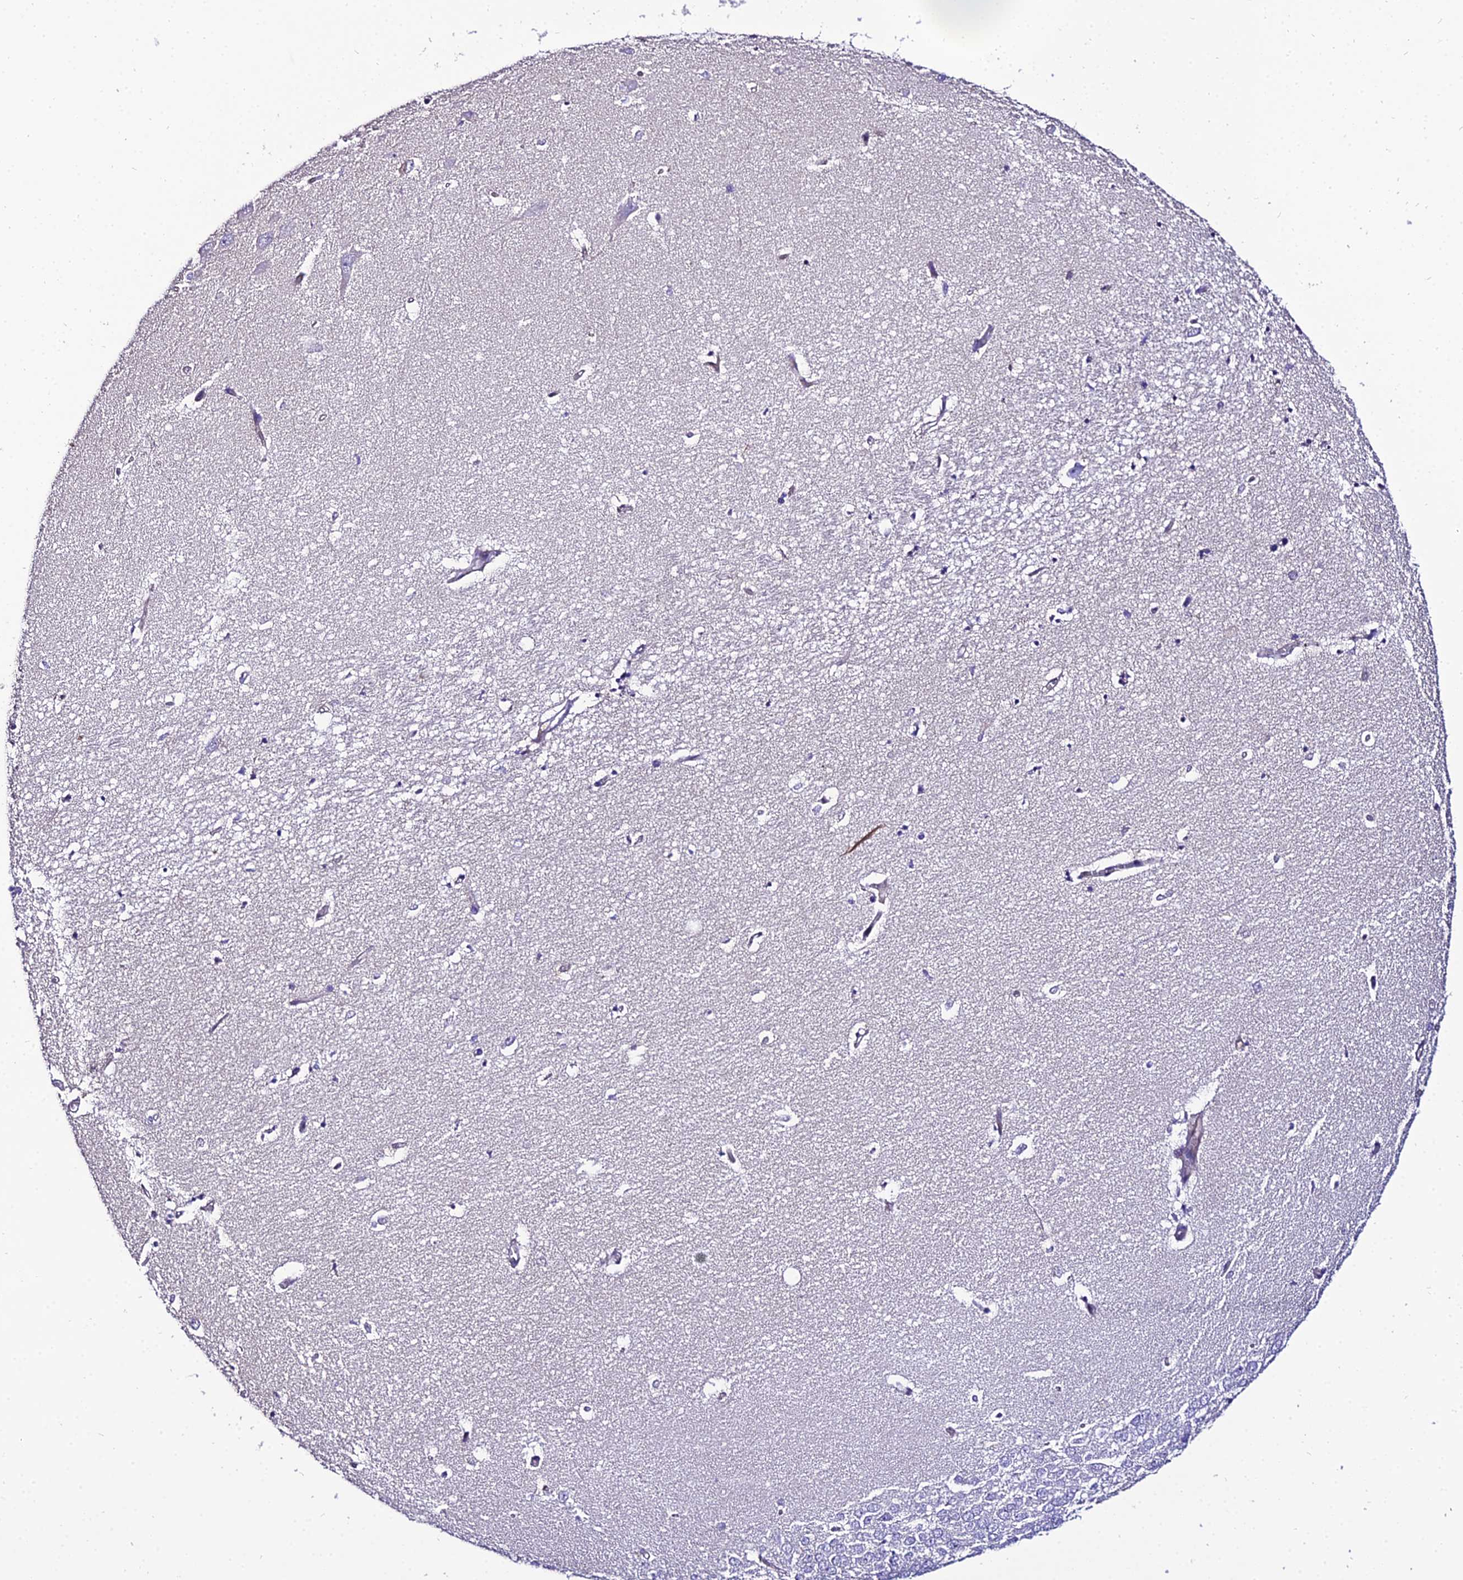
{"staining": {"intensity": "negative", "quantity": "none", "location": "none"}, "tissue": "hippocampus", "cell_type": "Glial cells", "image_type": "normal", "snomed": [{"axis": "morphology", "description": "Normal tissue, NOS"}, {"axis": "topography", "description": "Hippocampus"}], "caption": "Photomicrograph shows no protein positivity in glial cells of unremarkable hippocampus.", "gene": "SHQ1", "patient": {"sex": "female", "age": 64}}